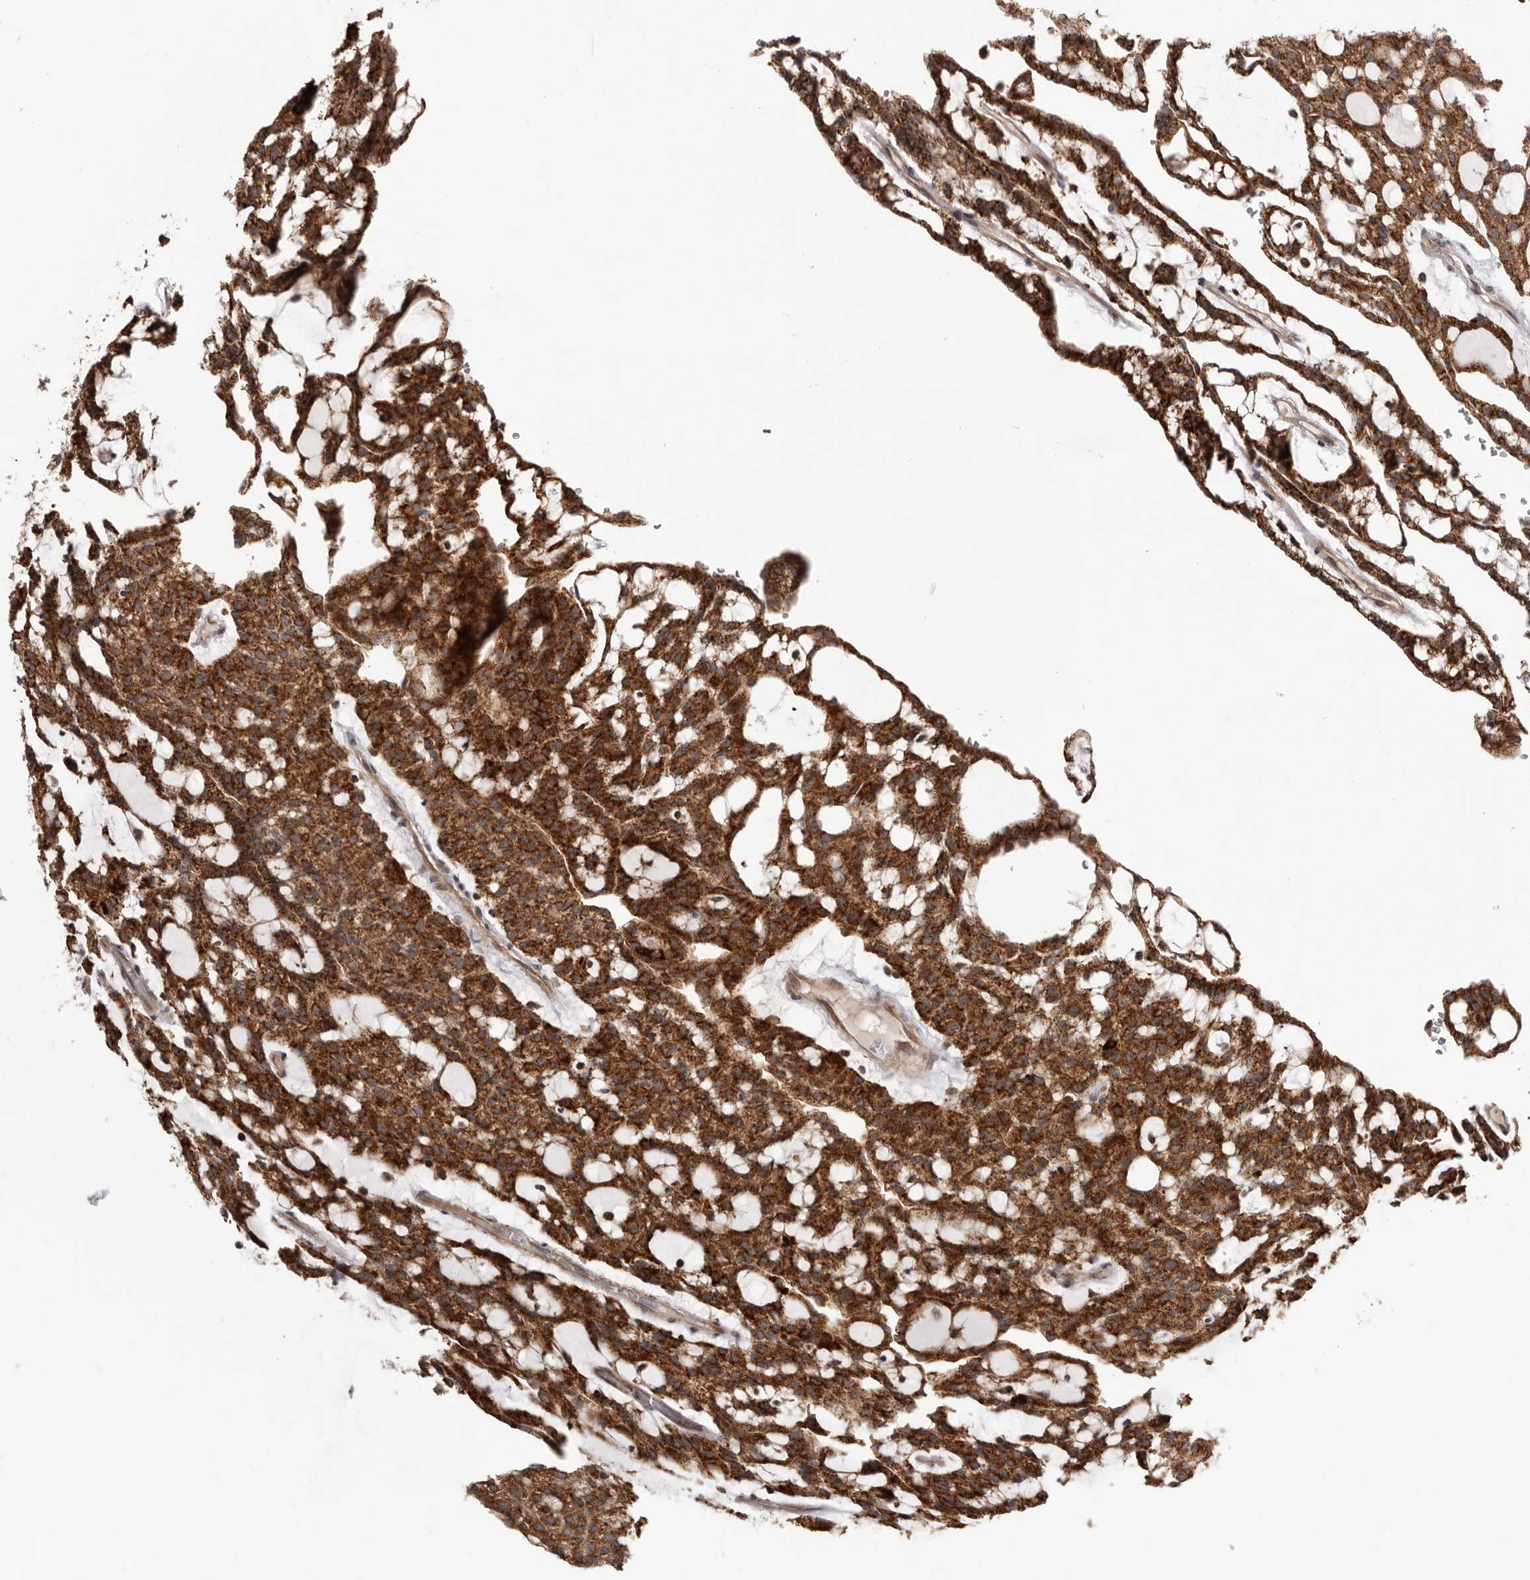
{"staining": {"intensity": "strong", "quantity": ">75%", "location": "cytoplasmic/membranous"}, "tissue": "renal cancer", "cell_type": "Tumor cells", "image_type": "cancer", "snomed": [{"axis": "morphology", "description": "Adenocarcinoma, NOS"}, {"axis": "topography", "description": "Kidney"}], "caption": "Strong cytoplasmic/membranous protein positivity is appreciated in about >75% of tumor cells in renal cancer. (IHC, brightfield microscopy, high magnification).", "gene": "HBS1L", "patient": {"sex": "male", "age": 63}}